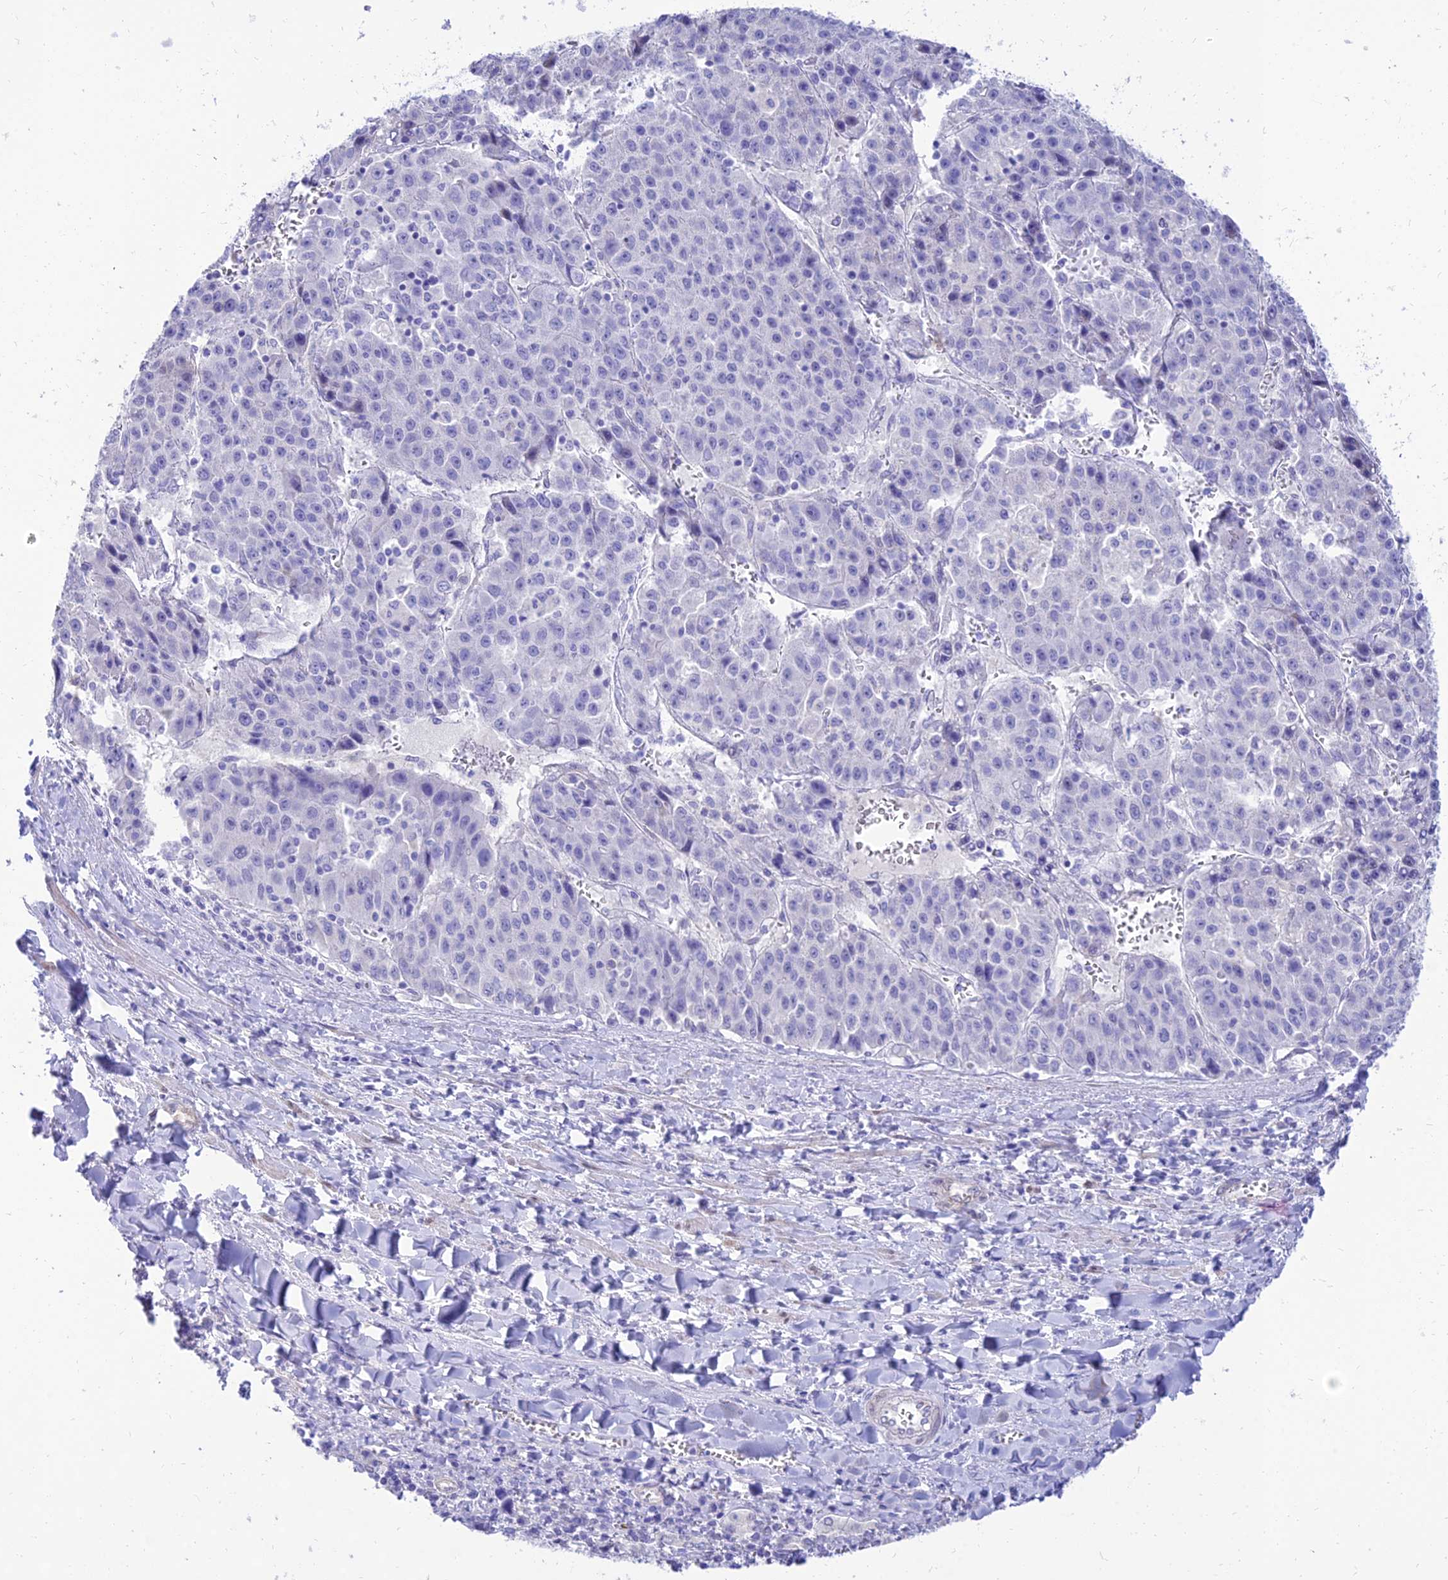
{"staining": {"intensity": "negative", "quantity": "none", "location": "none"}, "tissue": "liver cancer", "cell_type": "Tumor cells", "image_type": "cancer", "snomed": [{"axis": "morphology", "description": "Carcinoma, Hepatocellular, NOS"}, {"axis": "topography", "description": "Liver"}], "caption": "Immunohistochemical staining of human liver hepatocellular carcinoma displays no significant expression in tumor cells. Brightfield microscopy of immunohistochemistry (IHC) stained with DAB (3,3'-diaminobenzidine) (brown) and hematoxylin (blue), captured at high magnification.", "gene": "TAC3", "patient": {"sex": "female", "age": 53}}